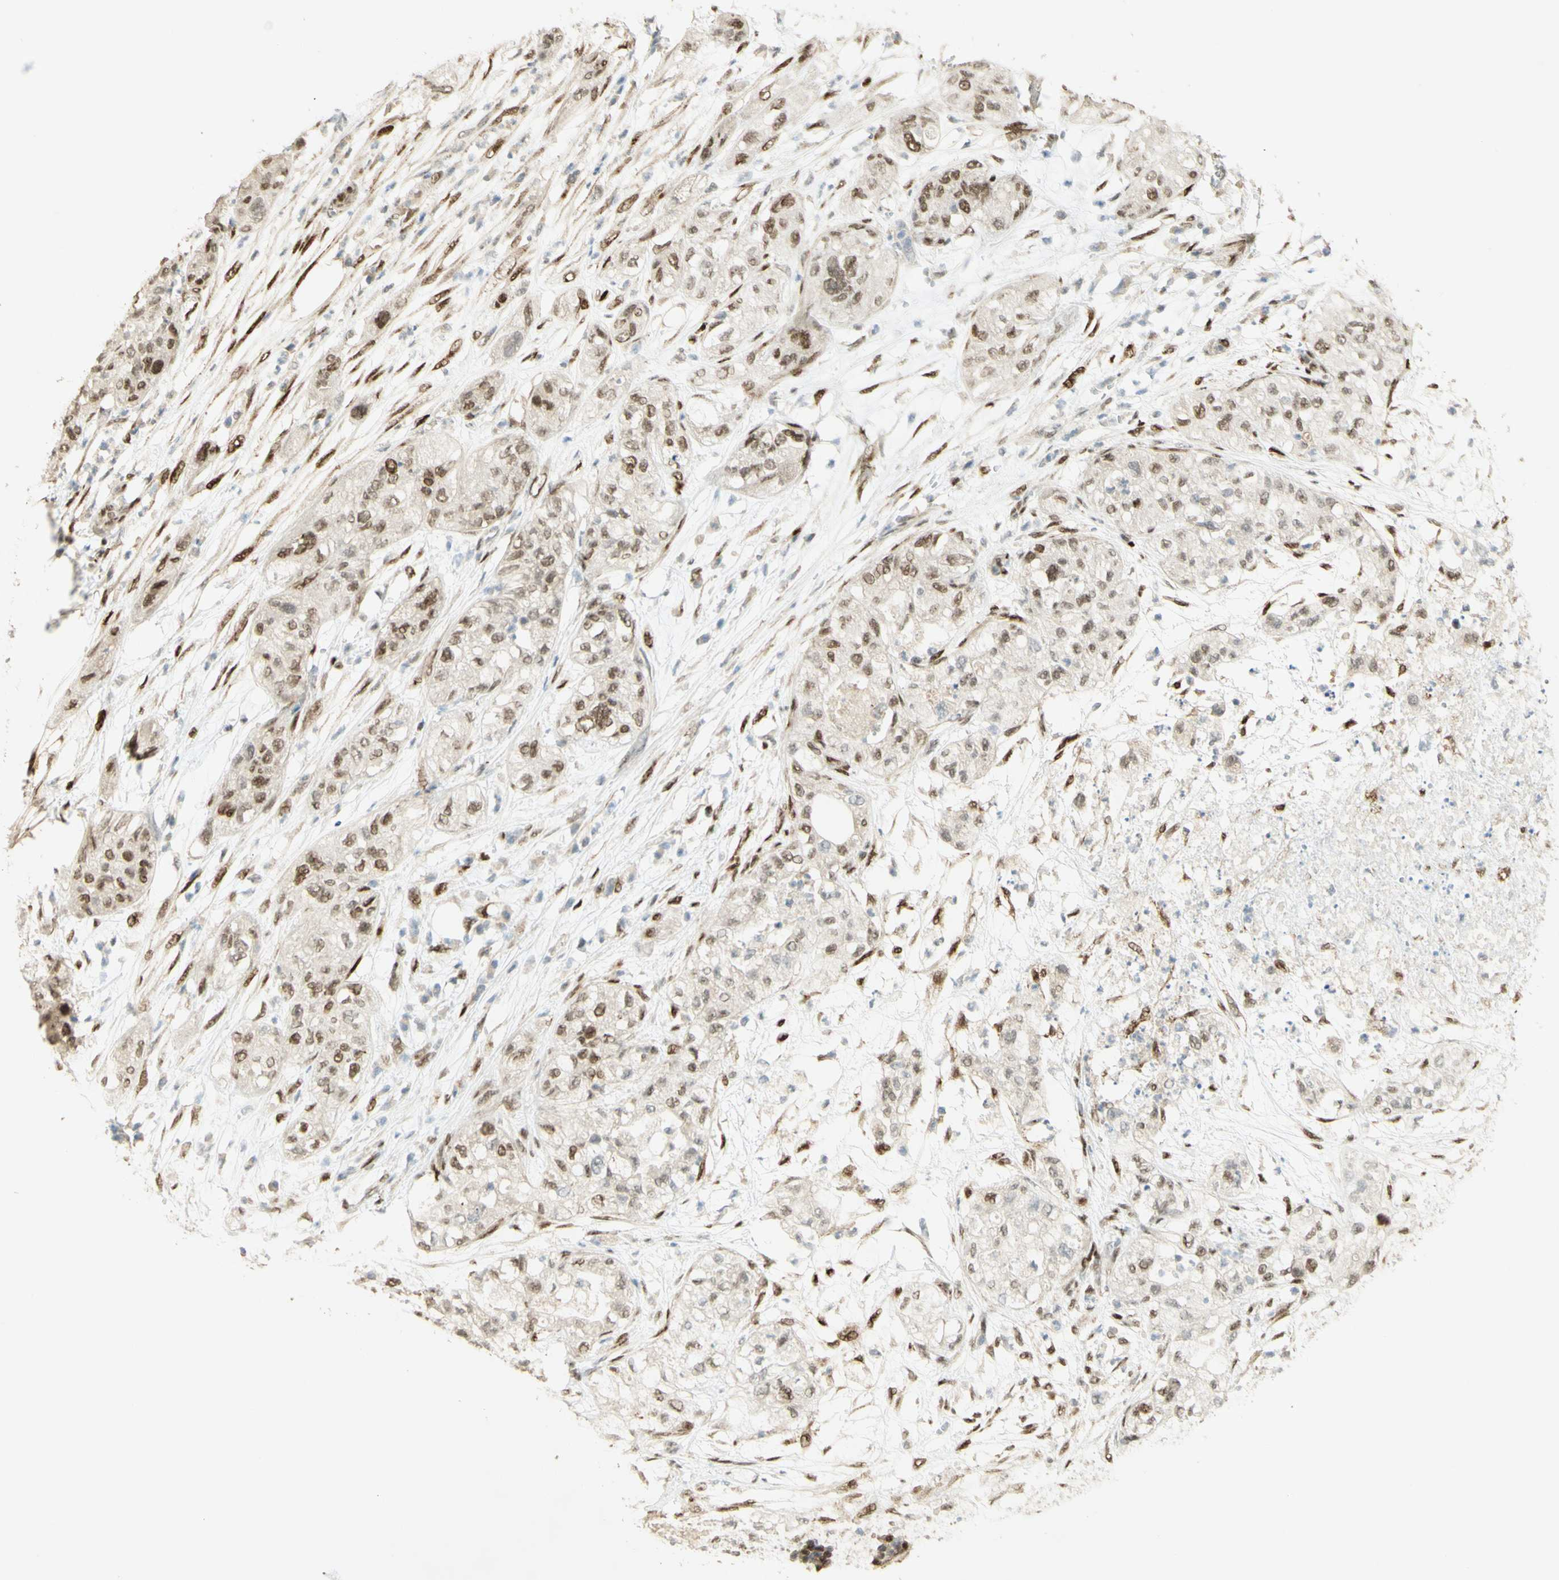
{"staining": {"intensity": "weak", "quantity": ">75%", "location": "nuclear"}, "tissue": "pancreatic cancer", "cell_type": "Tumor cells", "image_type": "cancer", "snomed": [{"axis": "morphology", "description": "Adenocarcinoma, NOS"}, {"axis": "topography", "description": "Pancreas"}], "caption": "Weak nuclear staining for a protein is identified in about >75% of tumor cells of pancreatic cancer using immunohistochemistry.", "gene": "FOXP1", "patient": {"sex": "female", "age": 78}}